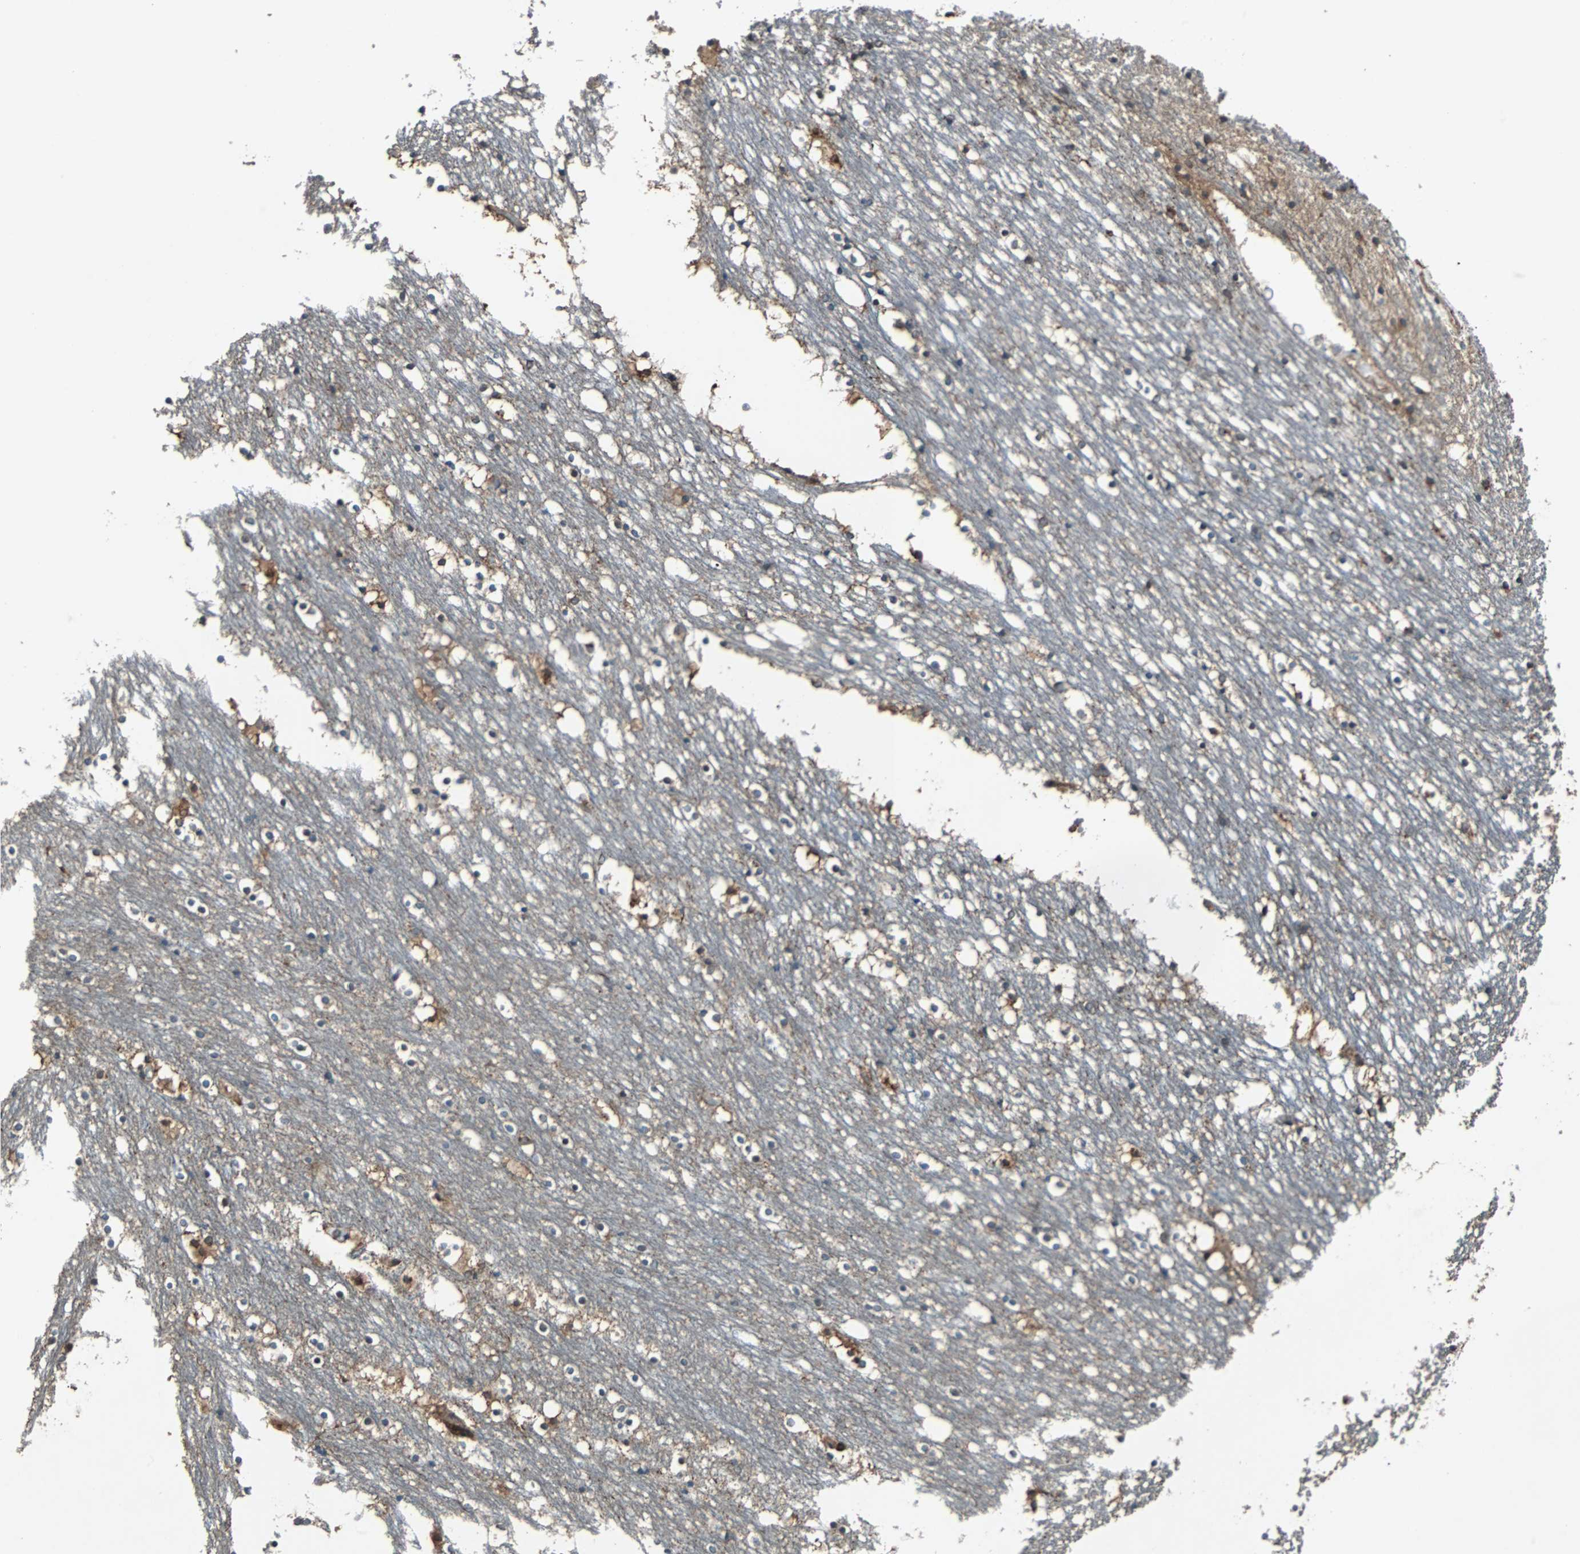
{"staining": {"intensity": "strong", "quantity": "25%-75%", "location": "cytoplasmic/membranous"}, "tissue": "caudate", "cell_type": "Glial cells", "image_type": "normal", "snomed": [{"axis": "morphology", "description": "Normal tissue, NOS"}, {"axis": "topography", "description": "Lateral ventricle wall"}], "caption": "This micrograph demonstrates immunohistochemistry (IHC) staining of normal caudate, with high strong cytoplasmic/membranous expression in about 25%-75% of glial cells.", "gene": "RAB7A", "patient": {"sex": "male", "age": 45}}